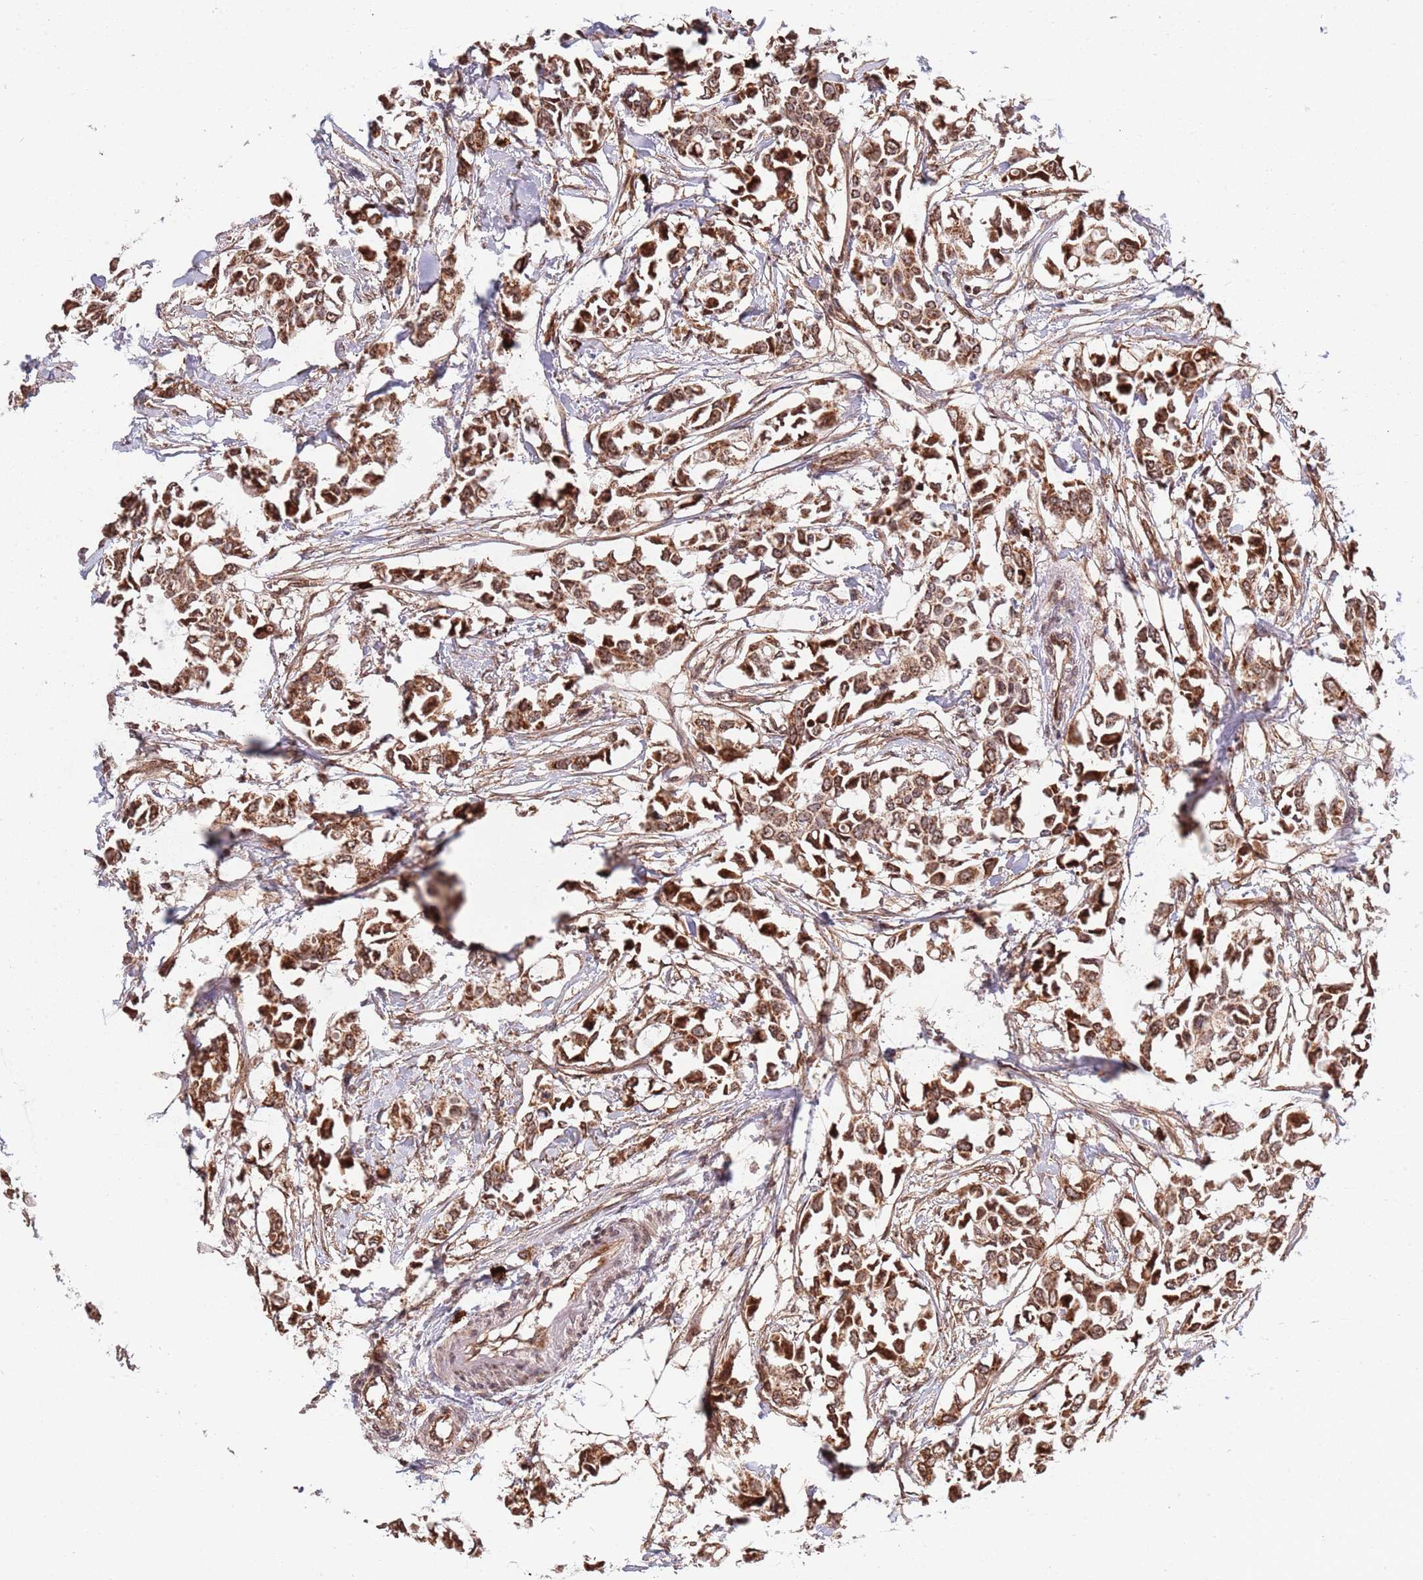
{"staining": {"intensity": "moderate", "quantity": ">75%", "location": "cytoplasmic/membranous,nuclear"}, "tissue": "breast cancer", "cell_type": "Tumor cells", "image_type": "cancer", "snomed": [{"axis": "morphology", "description": "Duct carcinoma"}, {"axis": "topography", "description": "Breast"}], "caption": "Invasive ductal carcinoma (breast) stained with a protein marker reveals moderate staining in tumor cells.", "gene": "DCHS1", "patient": {"sex": "female", "age": 41}}